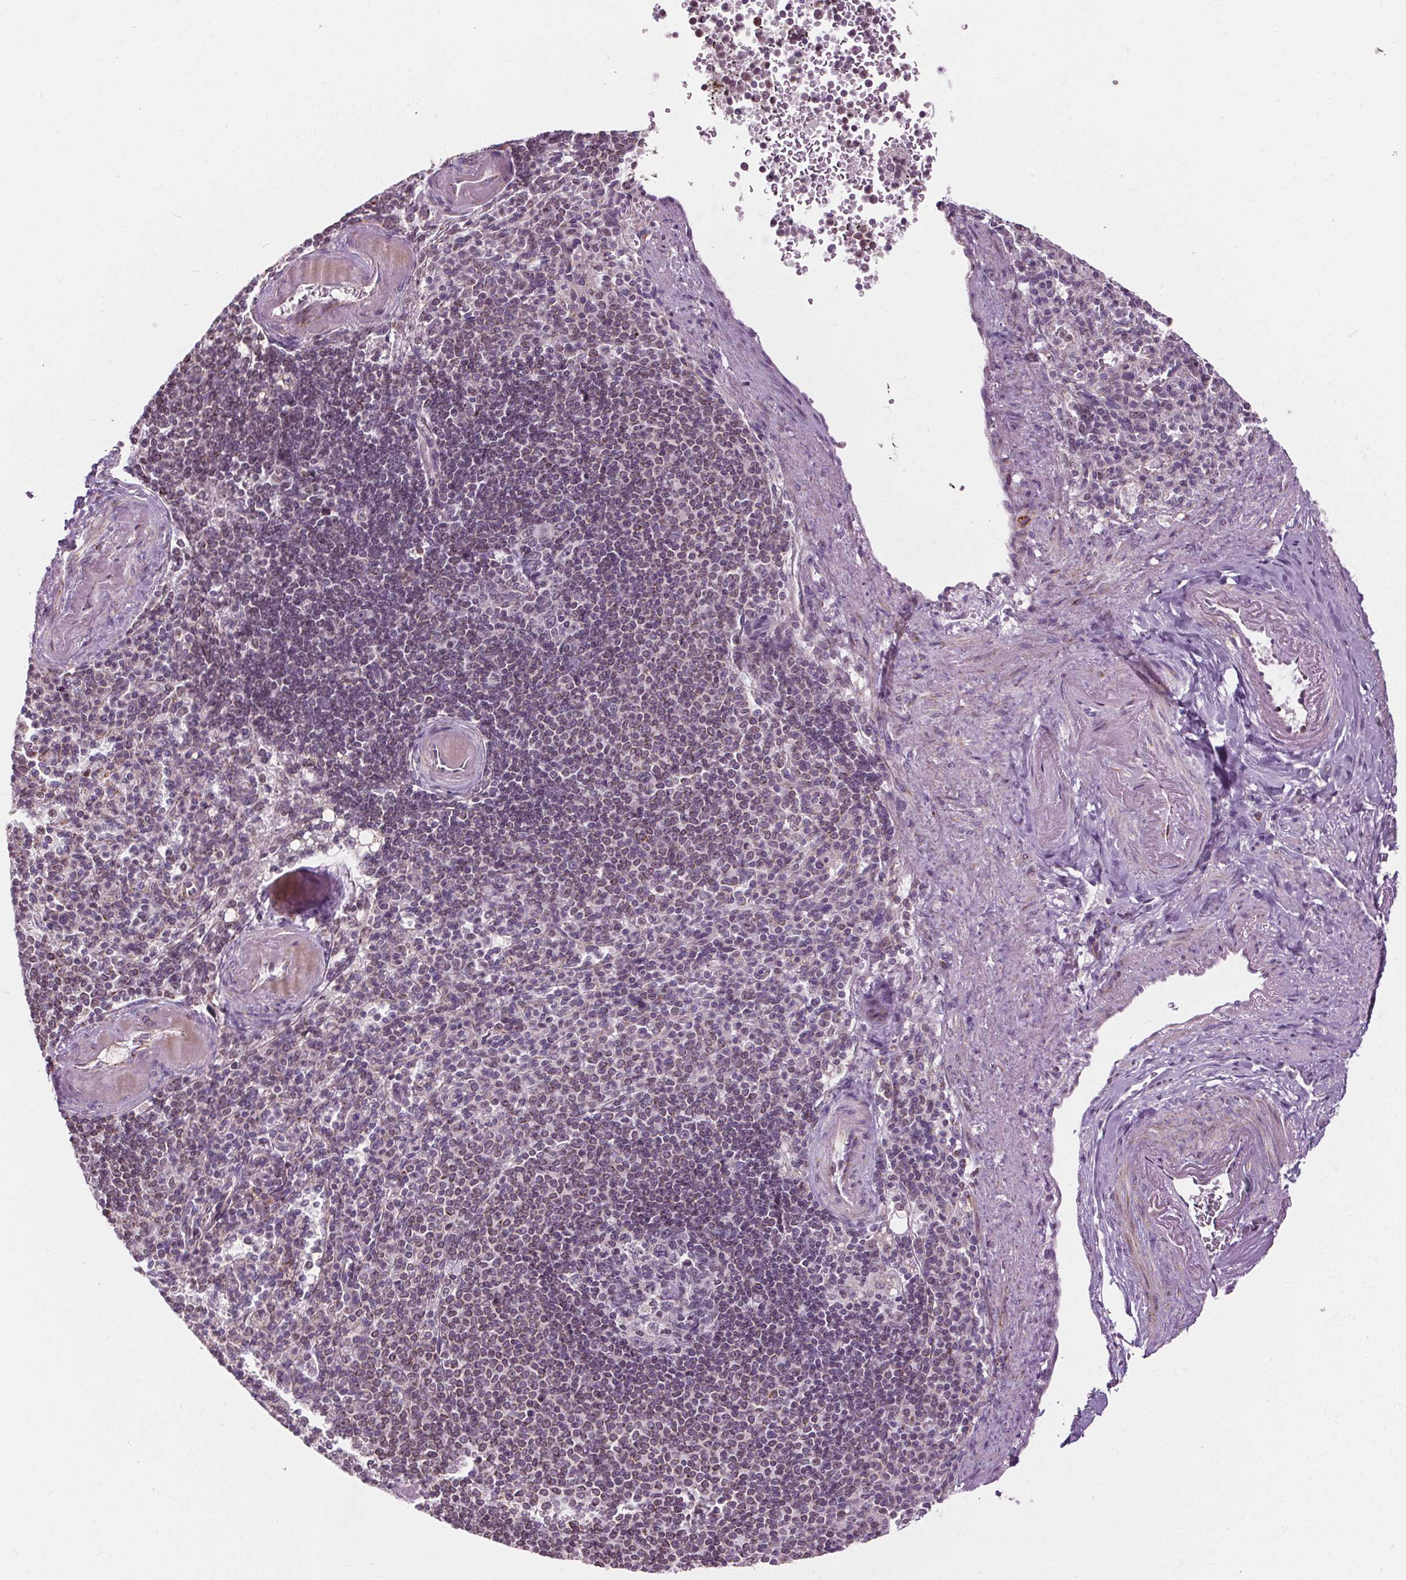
{"staining": {"intensity": "negative", "quantity": "none", "location": "none"}, "tissue": "spleen", "cell_type": "Cells in red pulp", "image_type": "normal", "snomed": [{"axis": "morphology", "description": "Normal tissue, NOS"}, {"axis": "topography", "description": "Spleen"}], "caption": "High power microscopy photomicrograph of an immunohistochemistry image of normal spleen, revealing no significant staining in cells in red pulp.", "gene": "LFNG", "patient": {"sex": "female", "age": 74}}